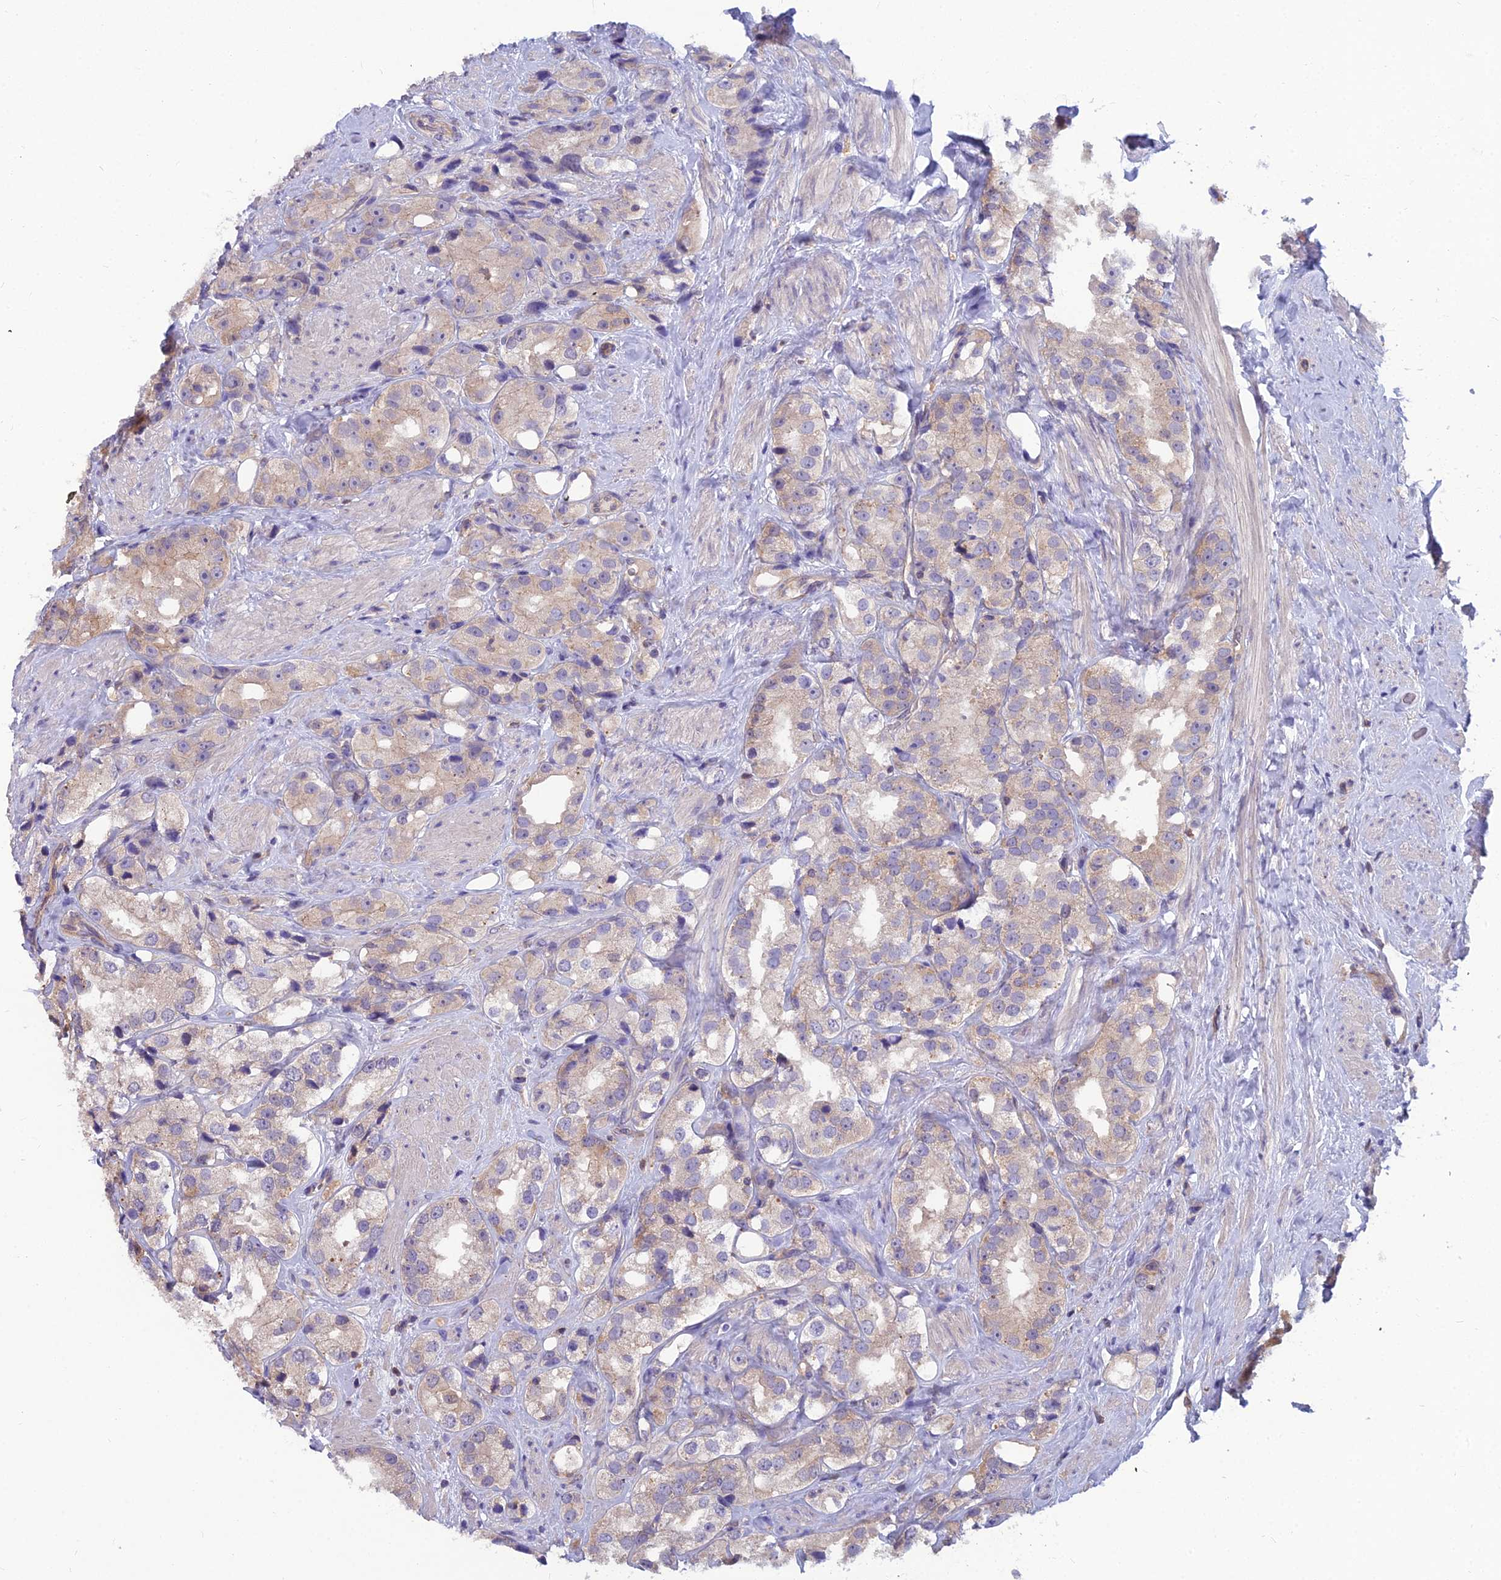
{"staining": {"intensity": "weak", "quantity": "<25%", "location": "cytoplasmic/membranous"}, "tissue": "prostate cancer", "cell_type": "Tumor cells", "image_type": "cancer", "snomed": [{"axis": "morphology", "description": "Adenocarcinoma, NOS"}, {"axis": "topography", "description": "Prostate"}], "caption": "Immunohistochemistry (IHC) image of neoplastic tissue: prostate adenocarcinoma stained with DAB exhibits no significant protein staining in tumor cells. (DAB (3,3'-diaminobenzidine) IHC, high magnification).", "gene": "MVD", "patient": {"sex": "male", "age": 79}}